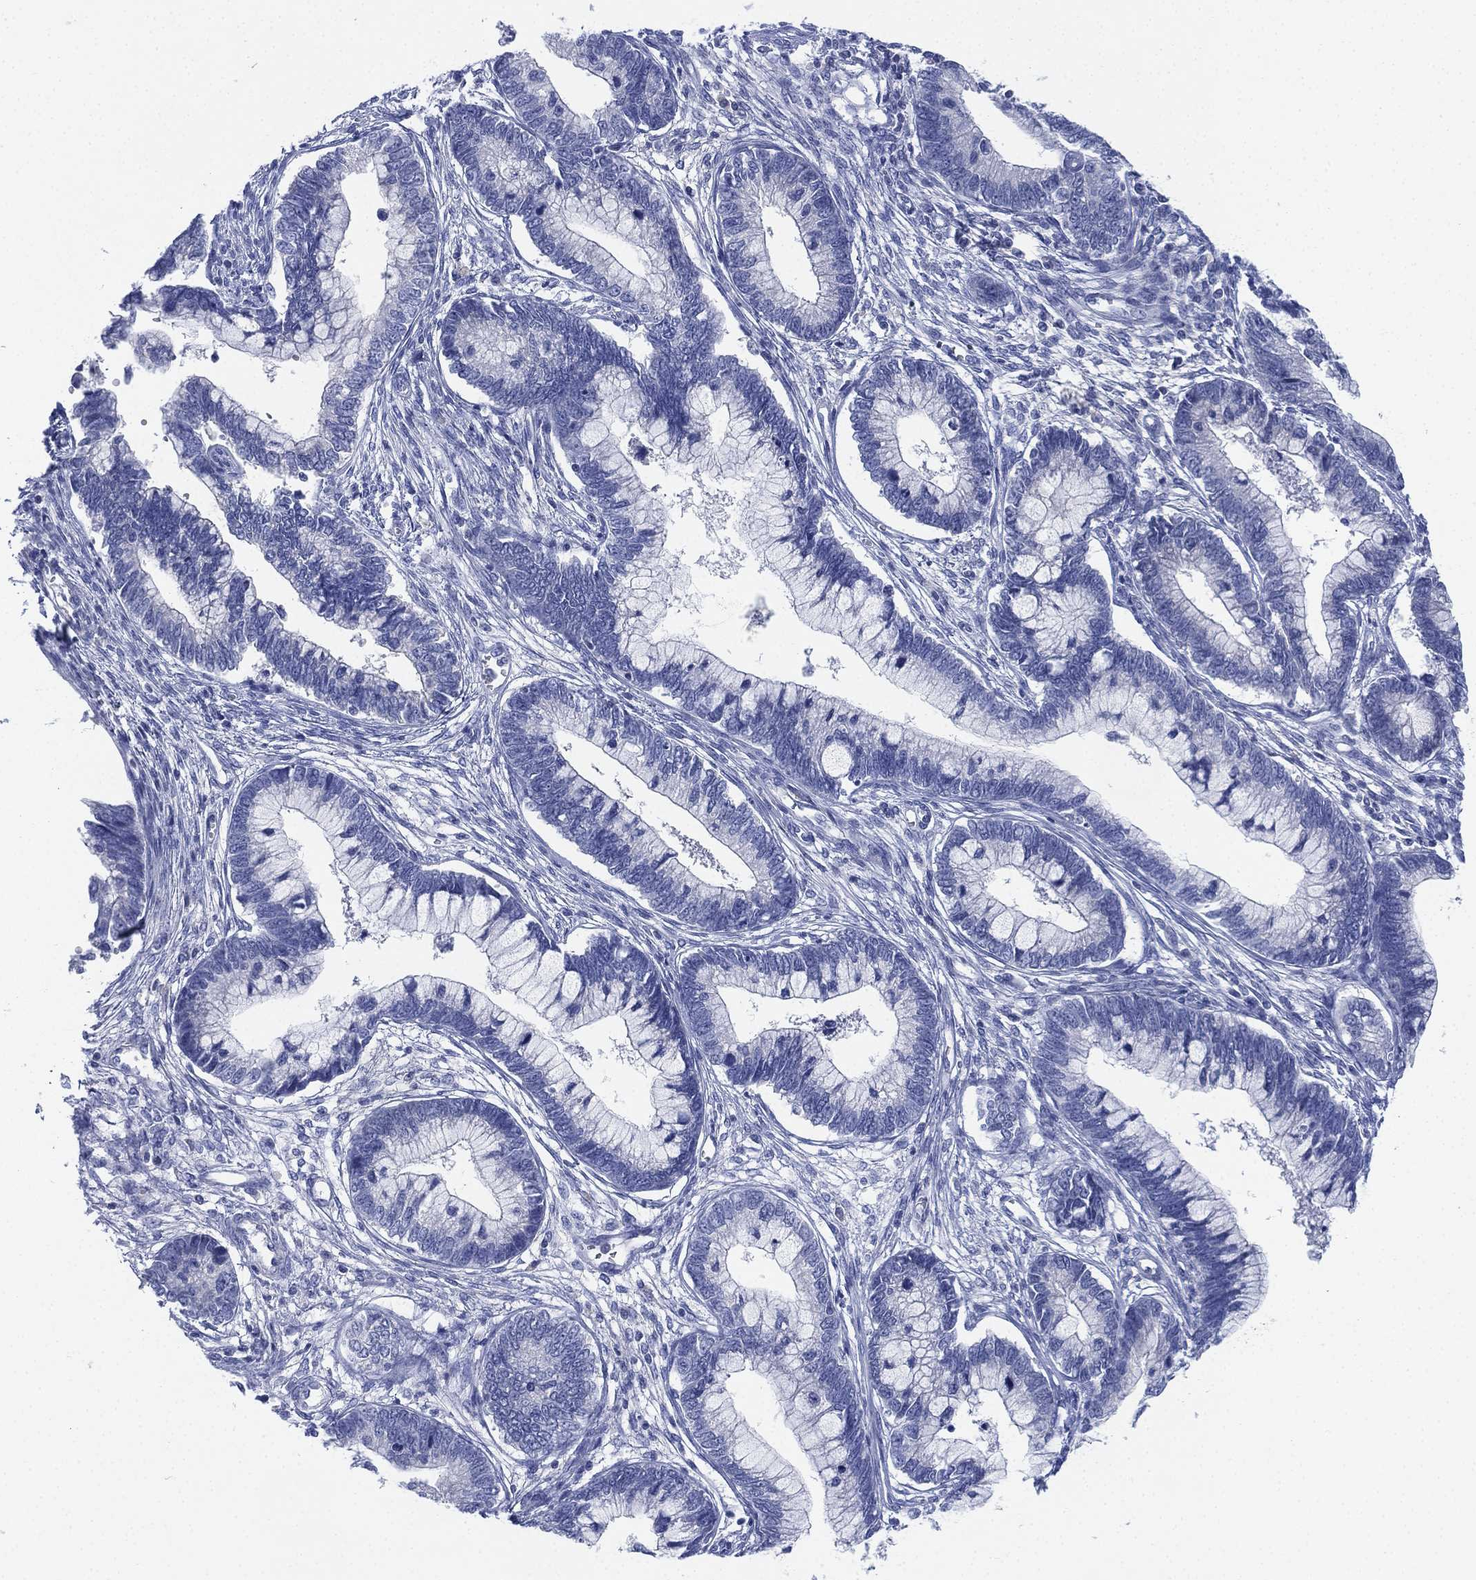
{"staining": {"intensity": "negative", "quantity": "none", "location": "none"}, "tissue": "cervical cancer", "cell_type": "Tumor cells", "image_type": "cancer", "snomed": [{"axis": "morphology", "description": "Adenocarcinoma, NOS"}, {"axis": "topography", "description": "Cervix"}], "caption": "Immunohistochemistry (IHC) micrograph of human cervical cancer stained for a protein (brown), which shows no positivity in tumor cells. The staining was performed using DAB to visualize the protein expression in brown, while the nuclei were stained in blue with hematoxylin (Magnification: 20x).", "gene": "ADAD2", "patient": {"sex": "female", "age": 44}}